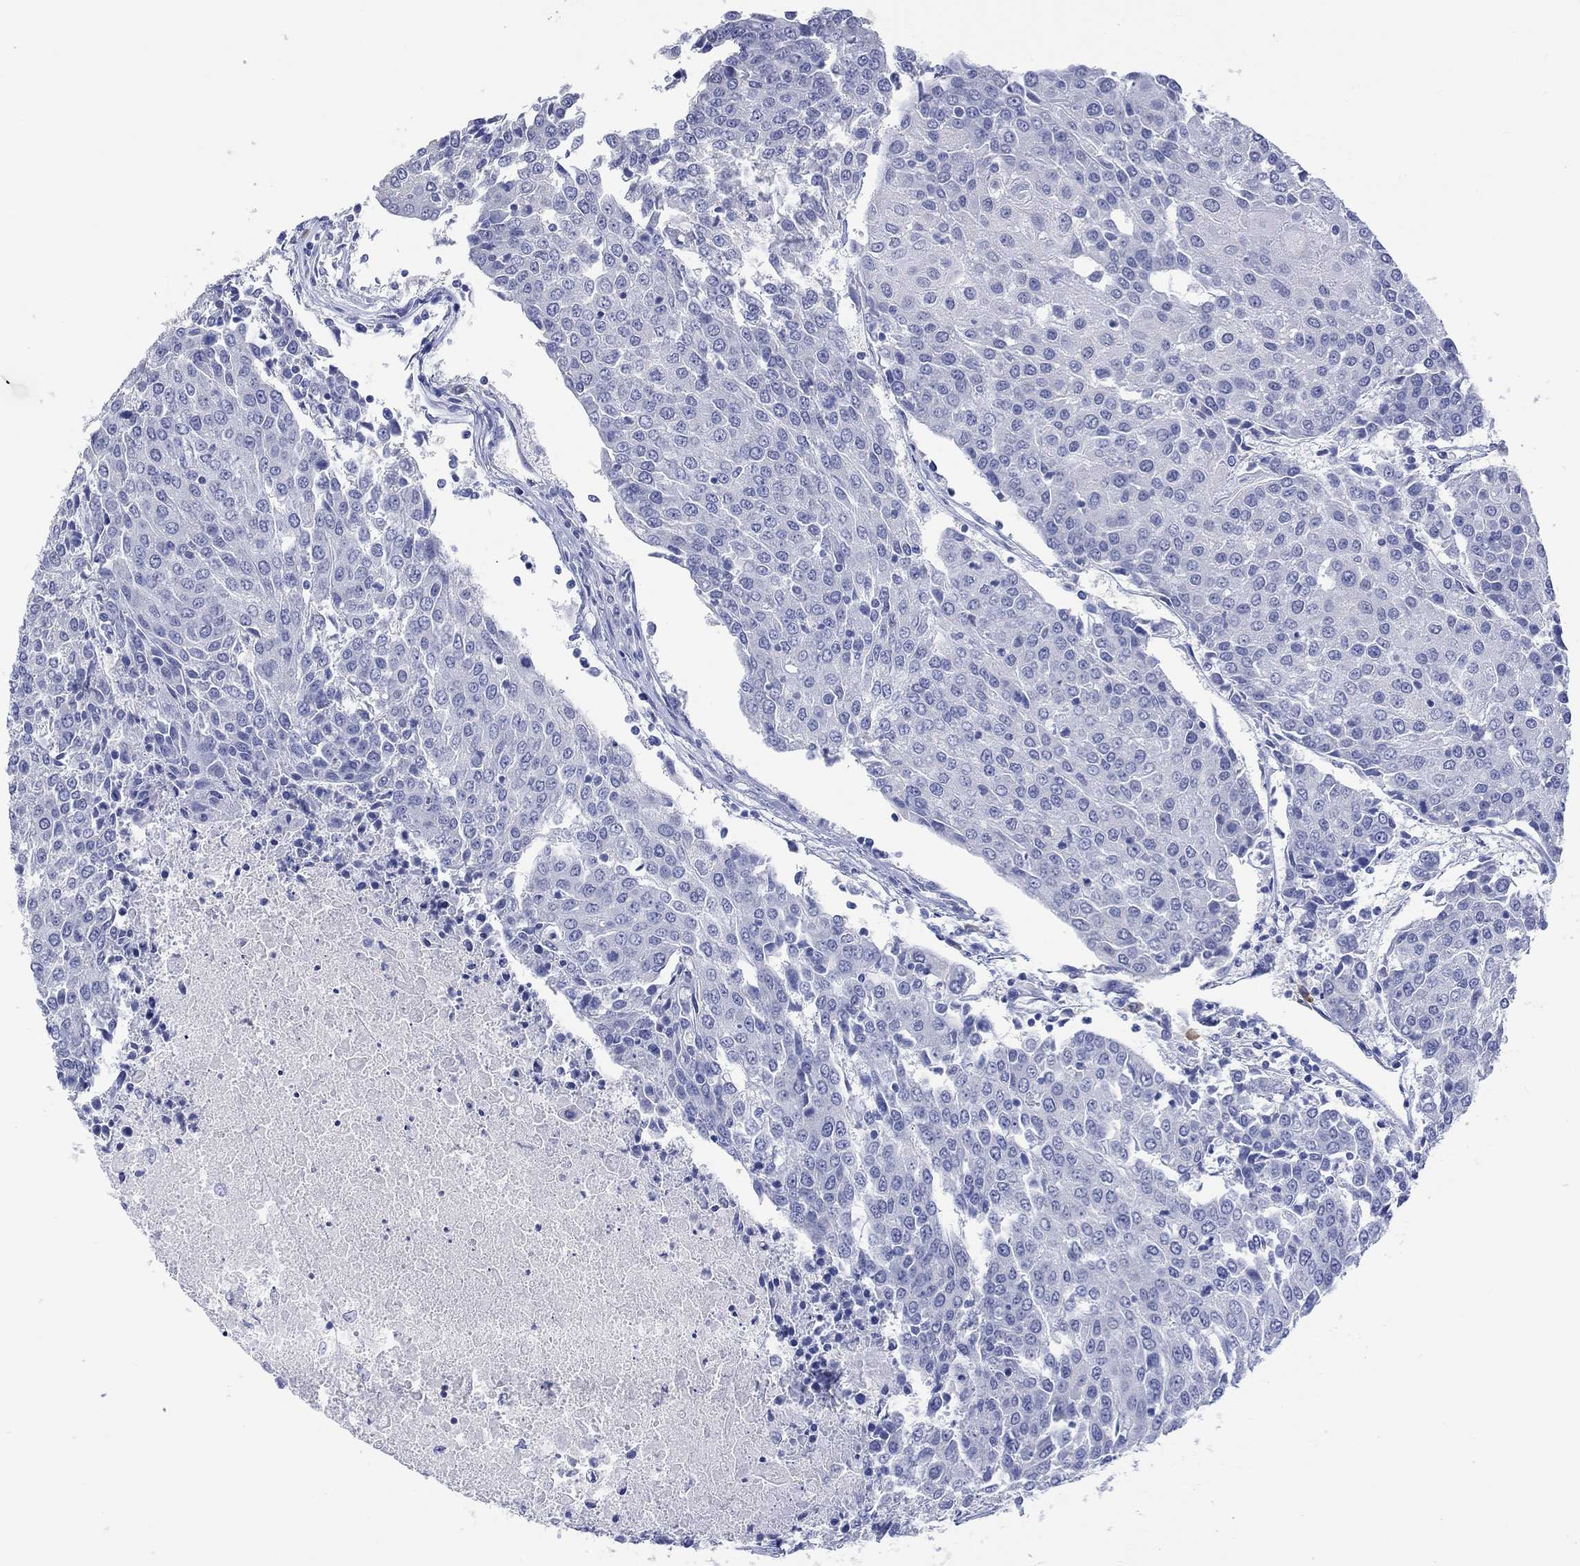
{"staining": {"intensity": "negative", "quantity": "none", "location": "none"}, "tissue": "urothelial cancer", "cell_type": "Tumor cells", "image_type": "cancer", "snomed": [{"axis": "morphology", "description": "Urothelial carcinoma, High grade"}, {"axis": "topography", "description": "Urinary bladder"}], "caption": "Immunohistochemical staining of high-grade urothelial carcinoma shows no significant expression in tumor cells. (DAB IHC, high magnification).", "gene": "MSI1", "patient": {"sex": "female", "age": 85}}